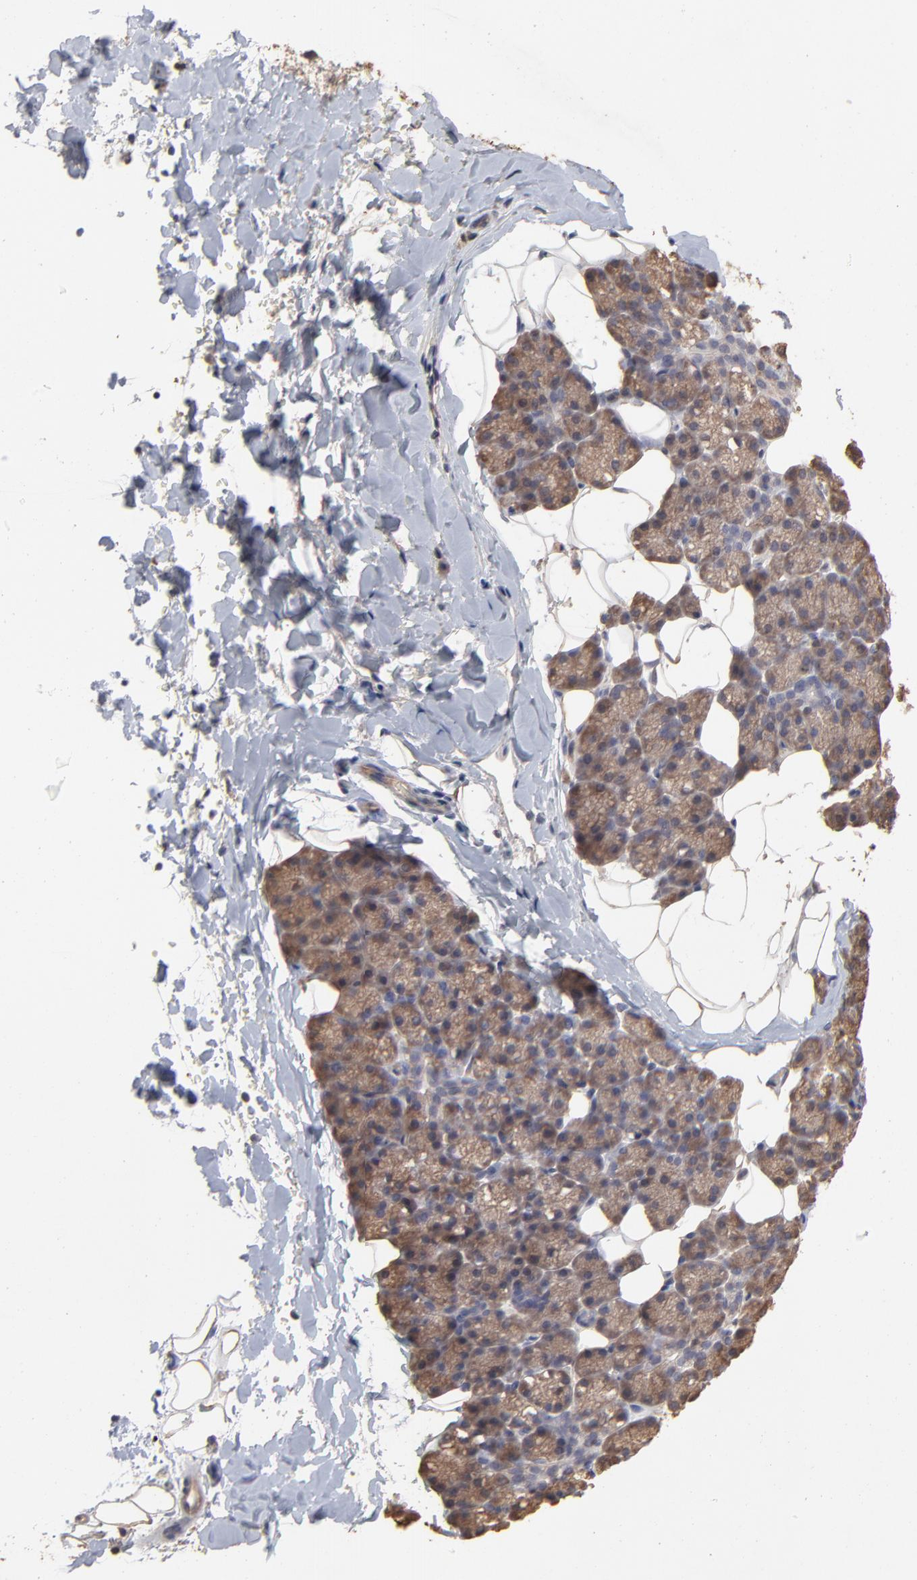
{"staining": {"intensity": "moderate", "quantity": ">75%", "location": "cytoplasmic/membranous"}, "tissue": "salivary gland", "cell_type": "Glandular cells", "image_type": "normal", "snomed": [{"axis": "morphology", "description": "Normal tissue, NOS"}, {"axis": "topography", "description": "Lymph node"}, {"axis": "topography", "description": "Salivary gland"}], "caption": "Normal salivary gland demonstrates moderate cytoplasmic/membranous positivity in about >75% of glandular cells.", "gene": "TANGO2", "patient": {"sex": "male", "age": 8}}